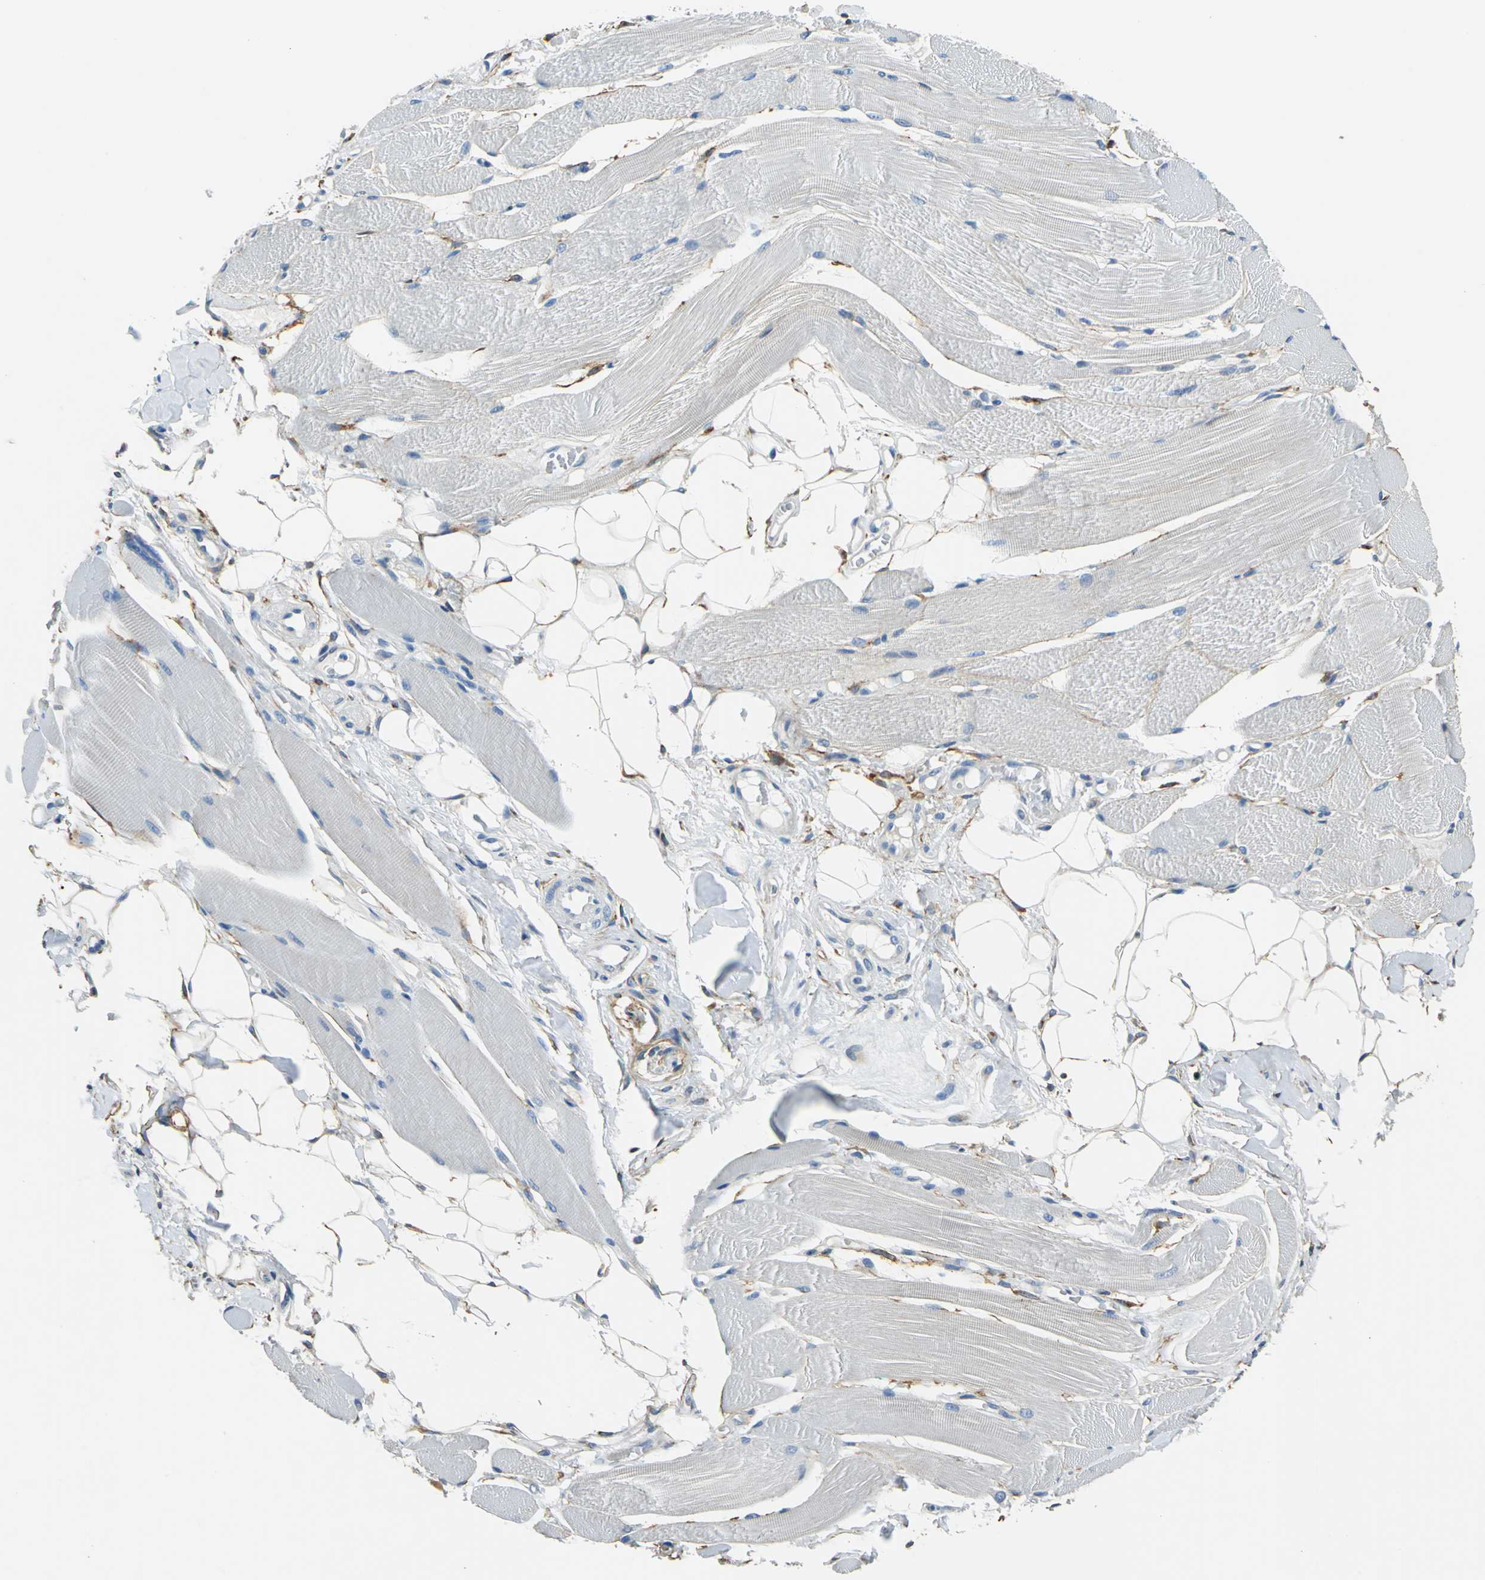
{"staining": {"intensity": "negative", "quantity": "none", "location": "none"}, "tissue": "skeletal muscle", "cell_type": "Myocytes", "image_type": "normal", "snomed": [{"axis": "morphology", "description": "Normal tissue, NOS"}, {"axis": "topography", "description": "Skeletal muscle"}, {"axis": "topography", "description": "Peripheral nerve tissue"}], "caption": "Micrograph shows no significant protein positivity in myocytes of benign skeletal muscle. (DAB (3,3'-diaminobenzidine) IHC with hematoxylin counter stain).", "gene": "AKAP12", "patient": {"sex": "female", "age": 84}}